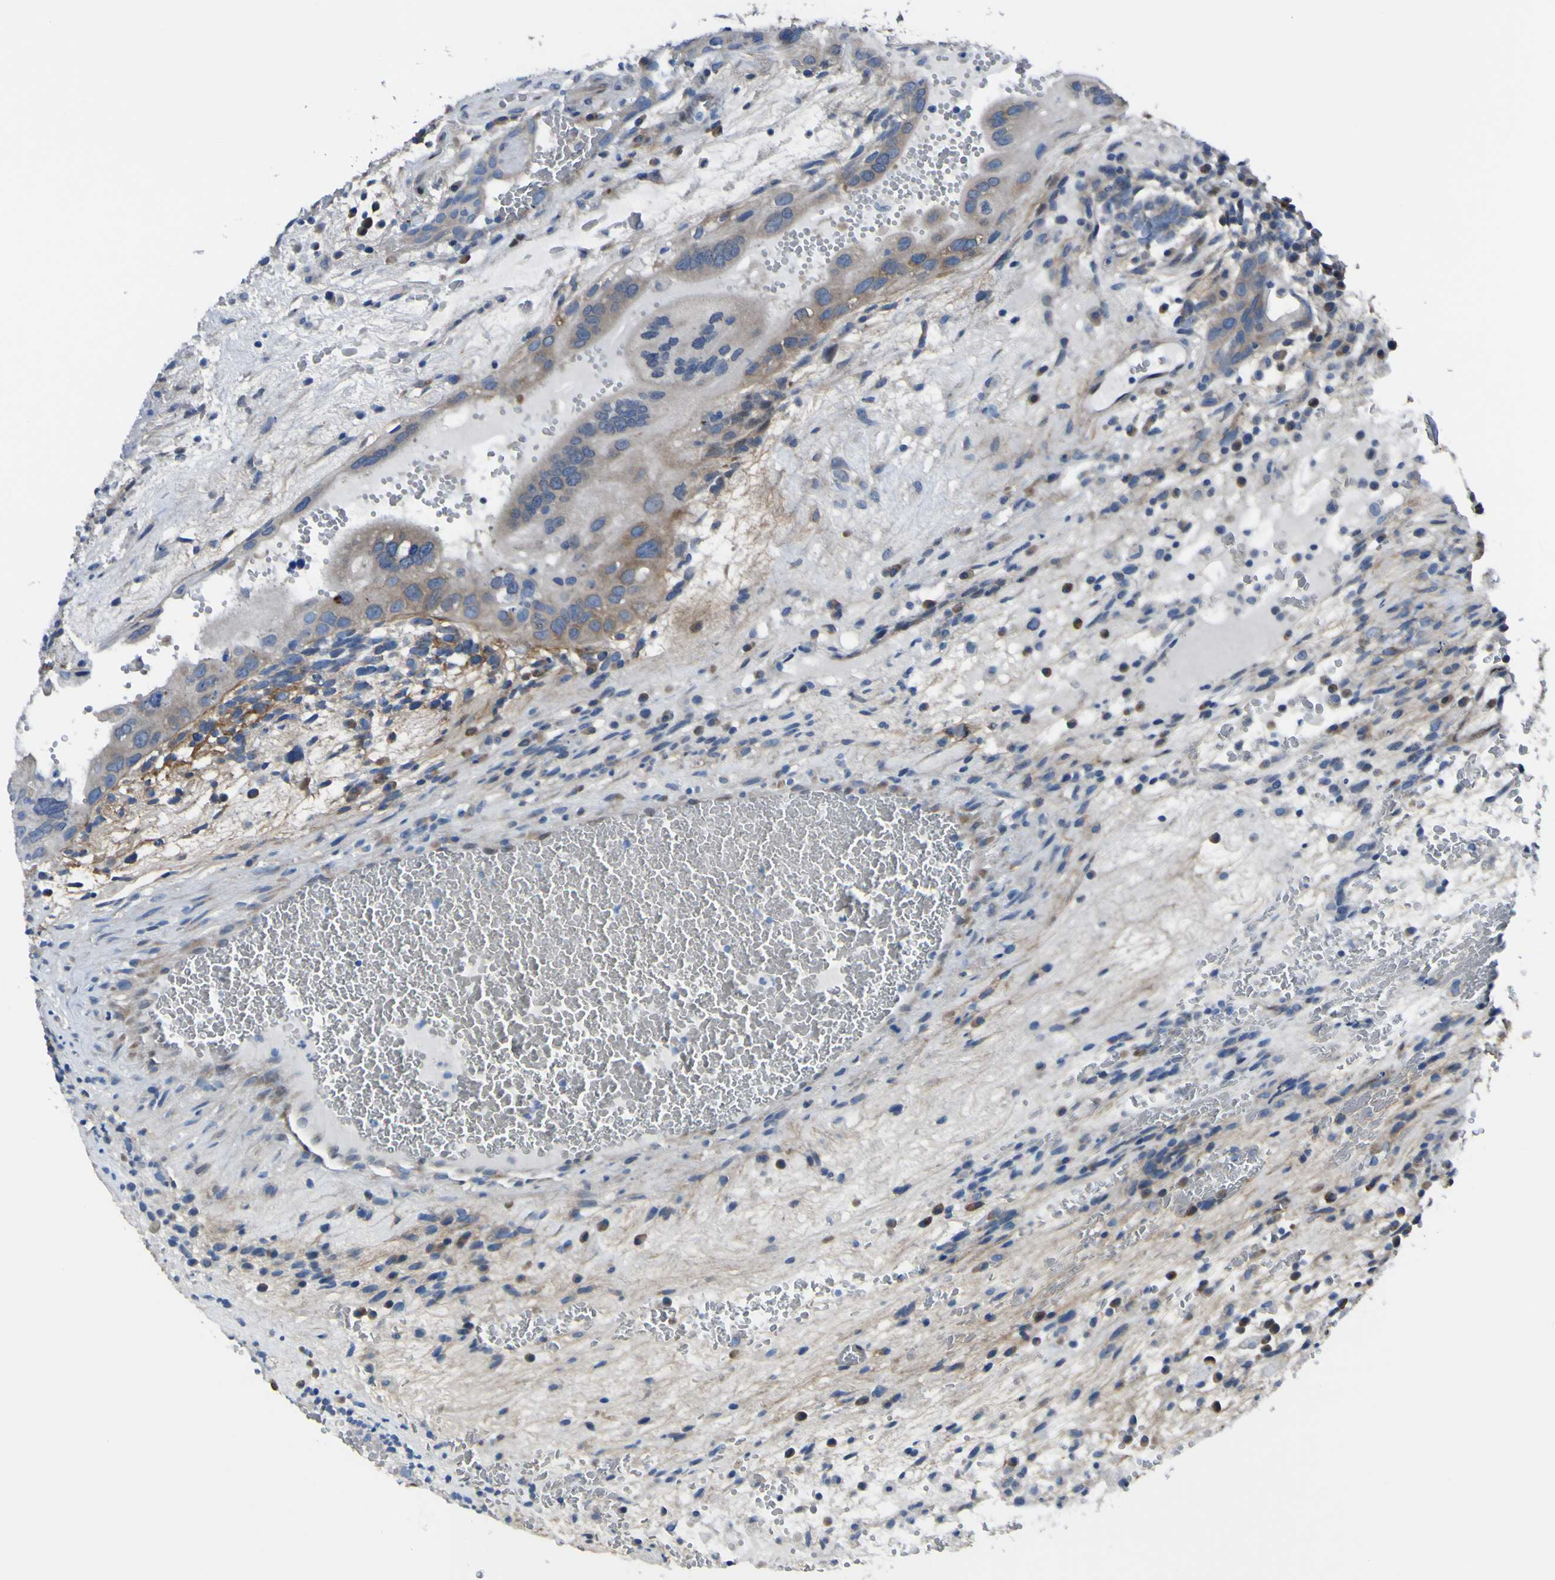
{"staining": {"intensity": "moderate", "quantity": ">75%", "location": "cytoplasmic/membranous"}, "tissue": "testis cancer", "cell_type": "Tumor cells", "image_type": "cancer", "snomed": [{"axis": "morphology", "description": "Seminoma, NOS"}, {"axis": "morphology", "description": "Carcinoma, Embryonal, NOS"}, {"axis": "topography", "description": "Testis"}], "caption": "Testis cancer stained with IHC shows moderate cytoplasmic/membranous staining in approximately >75% of tumor cells.", "gene": "LRRN1", "patient": {"sex": "male", "age": 52}}